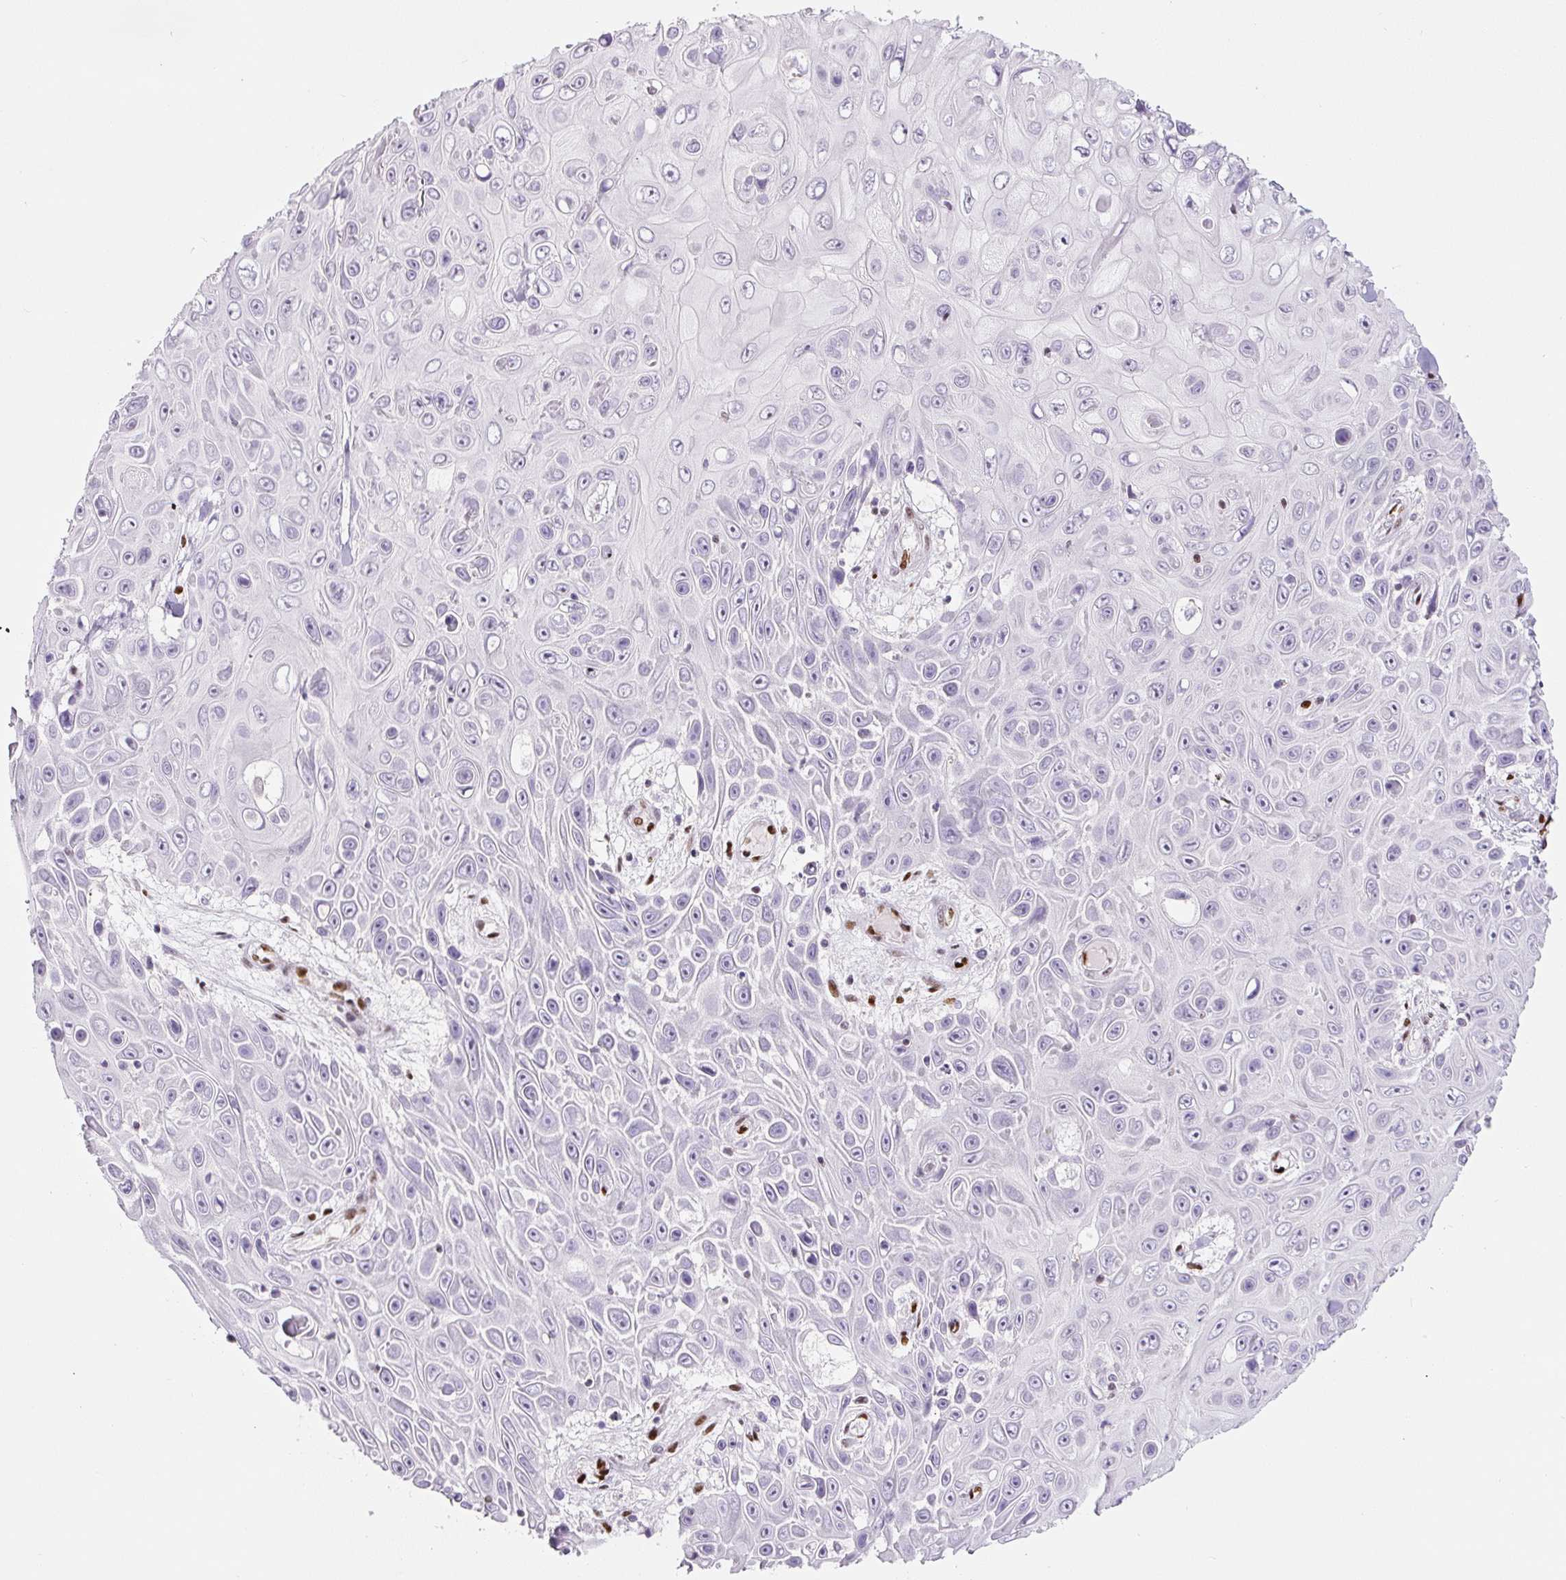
{"staining": {"intensity": "negative", "quantity": "none", "location": "none"}, "tissue": "skin cancer", "cell_type": "Tumor cells", "image_type": "cancer", "snomed": [{"axis": "morphology", "description": "Squamous cell carcinoma, NOS"}, {"axis": "topography", "description": "Skin"}], "caption": "This is an immunohistochemistry histopathology image of human skin squamous cell carcinoma. There is no positivity in tumor cells.", "gene": "ZEB1", "patient": {"sex": "male", "age": 82}}